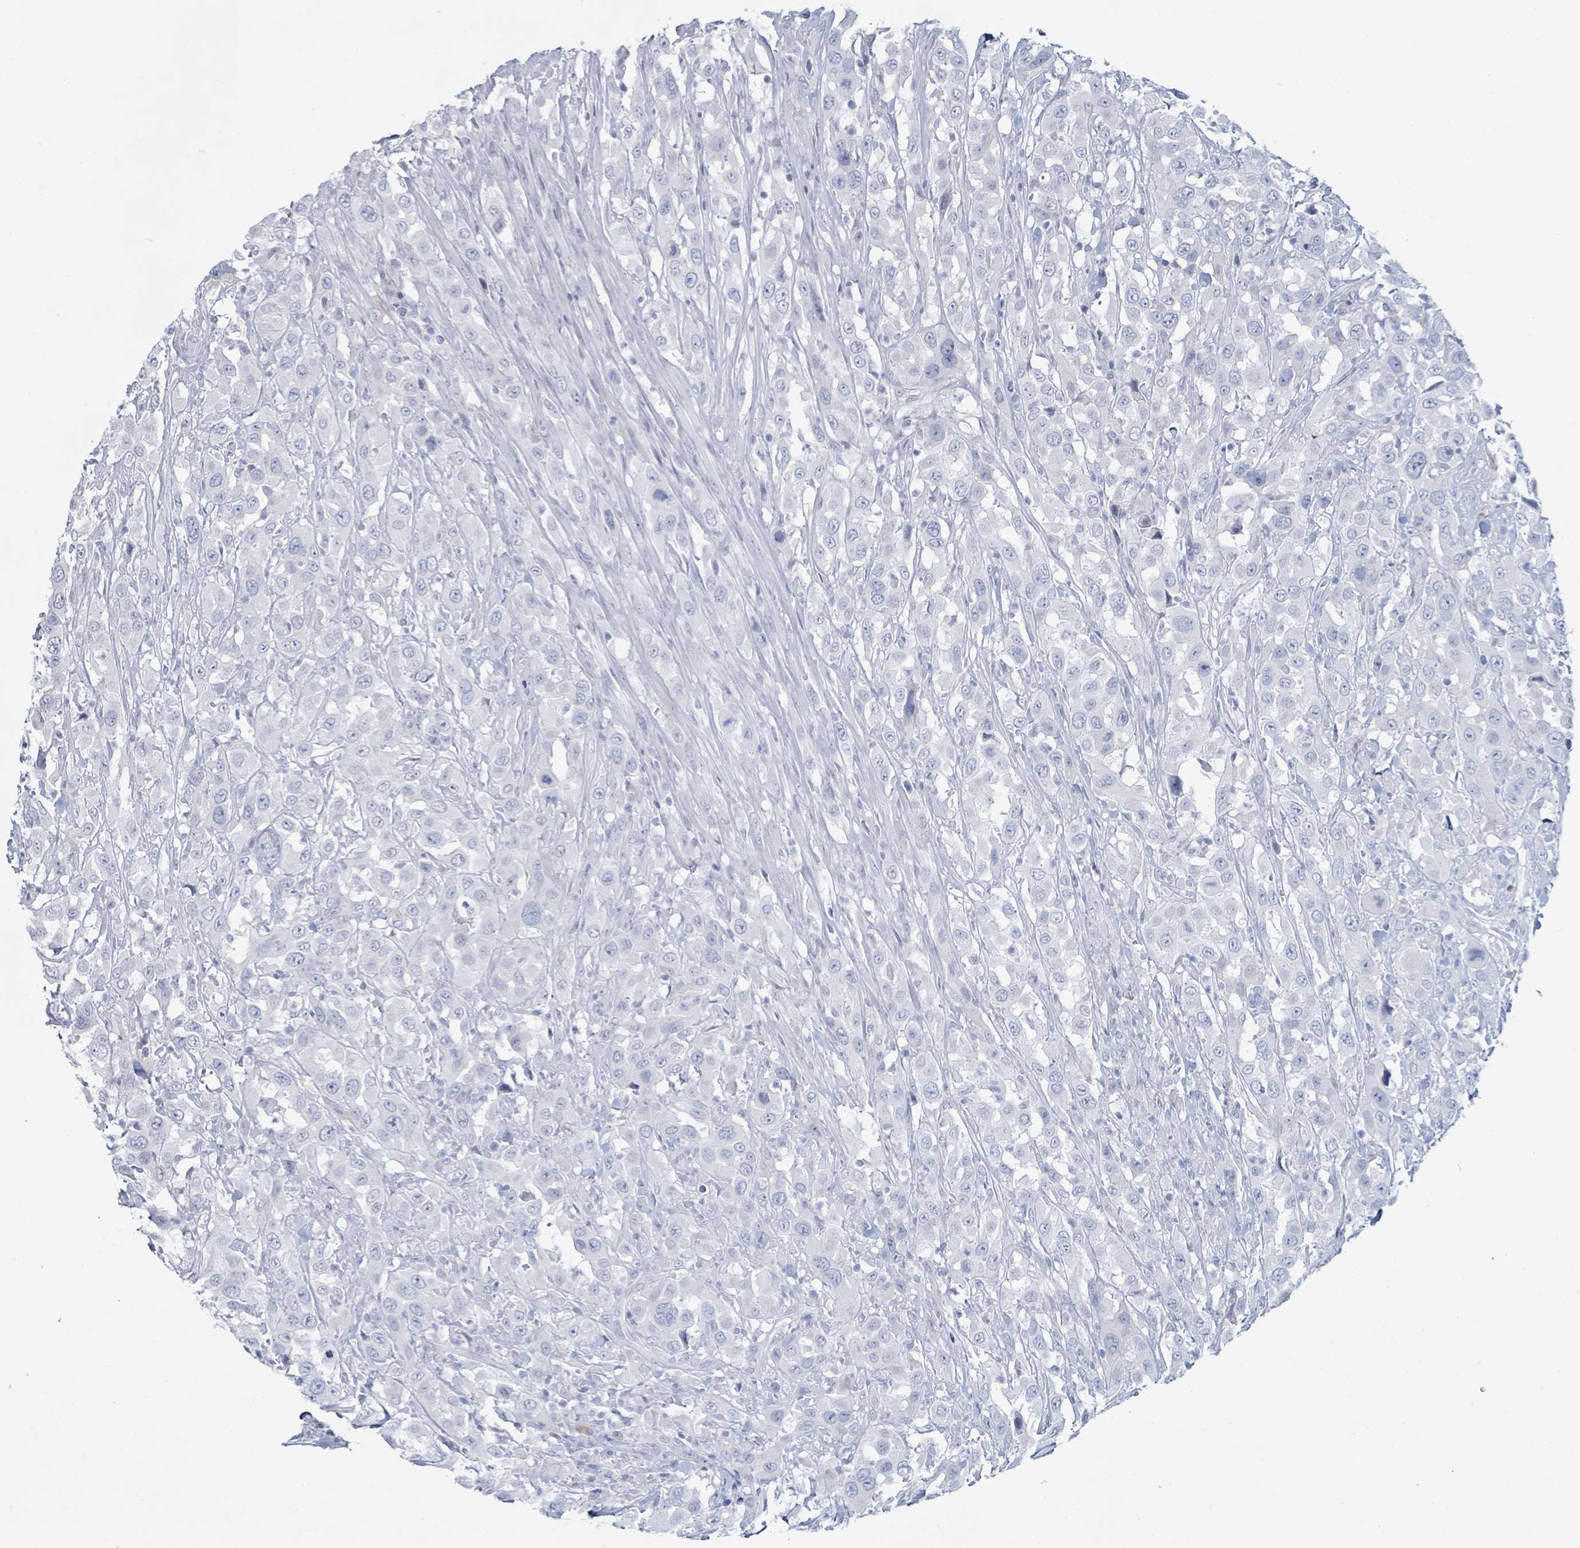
{"staining": {"intensity": "negative", "quantity": "none", "location": "none"}, "tissue": "urothelial cancer", "cell_type": "Tumor cells", "image_type": "cancer", "snomed": [{"axis": "morphology", "description": "Urothelial carcinoma, High grade"}, {"axis": "topography", "description": "Urinary bladder"}], "caption": "Tumor cells show no significant protein expression in urothelial cancer. The staining was performed using DAB (3,3'-diaminobenzidine) to visualize the protein expression in brown, while the nuclei were stained in blue with hematoxylin (Magnification: 20x).", "gene": "PGA3", "patient": {"sex": "male", "age": 61}}